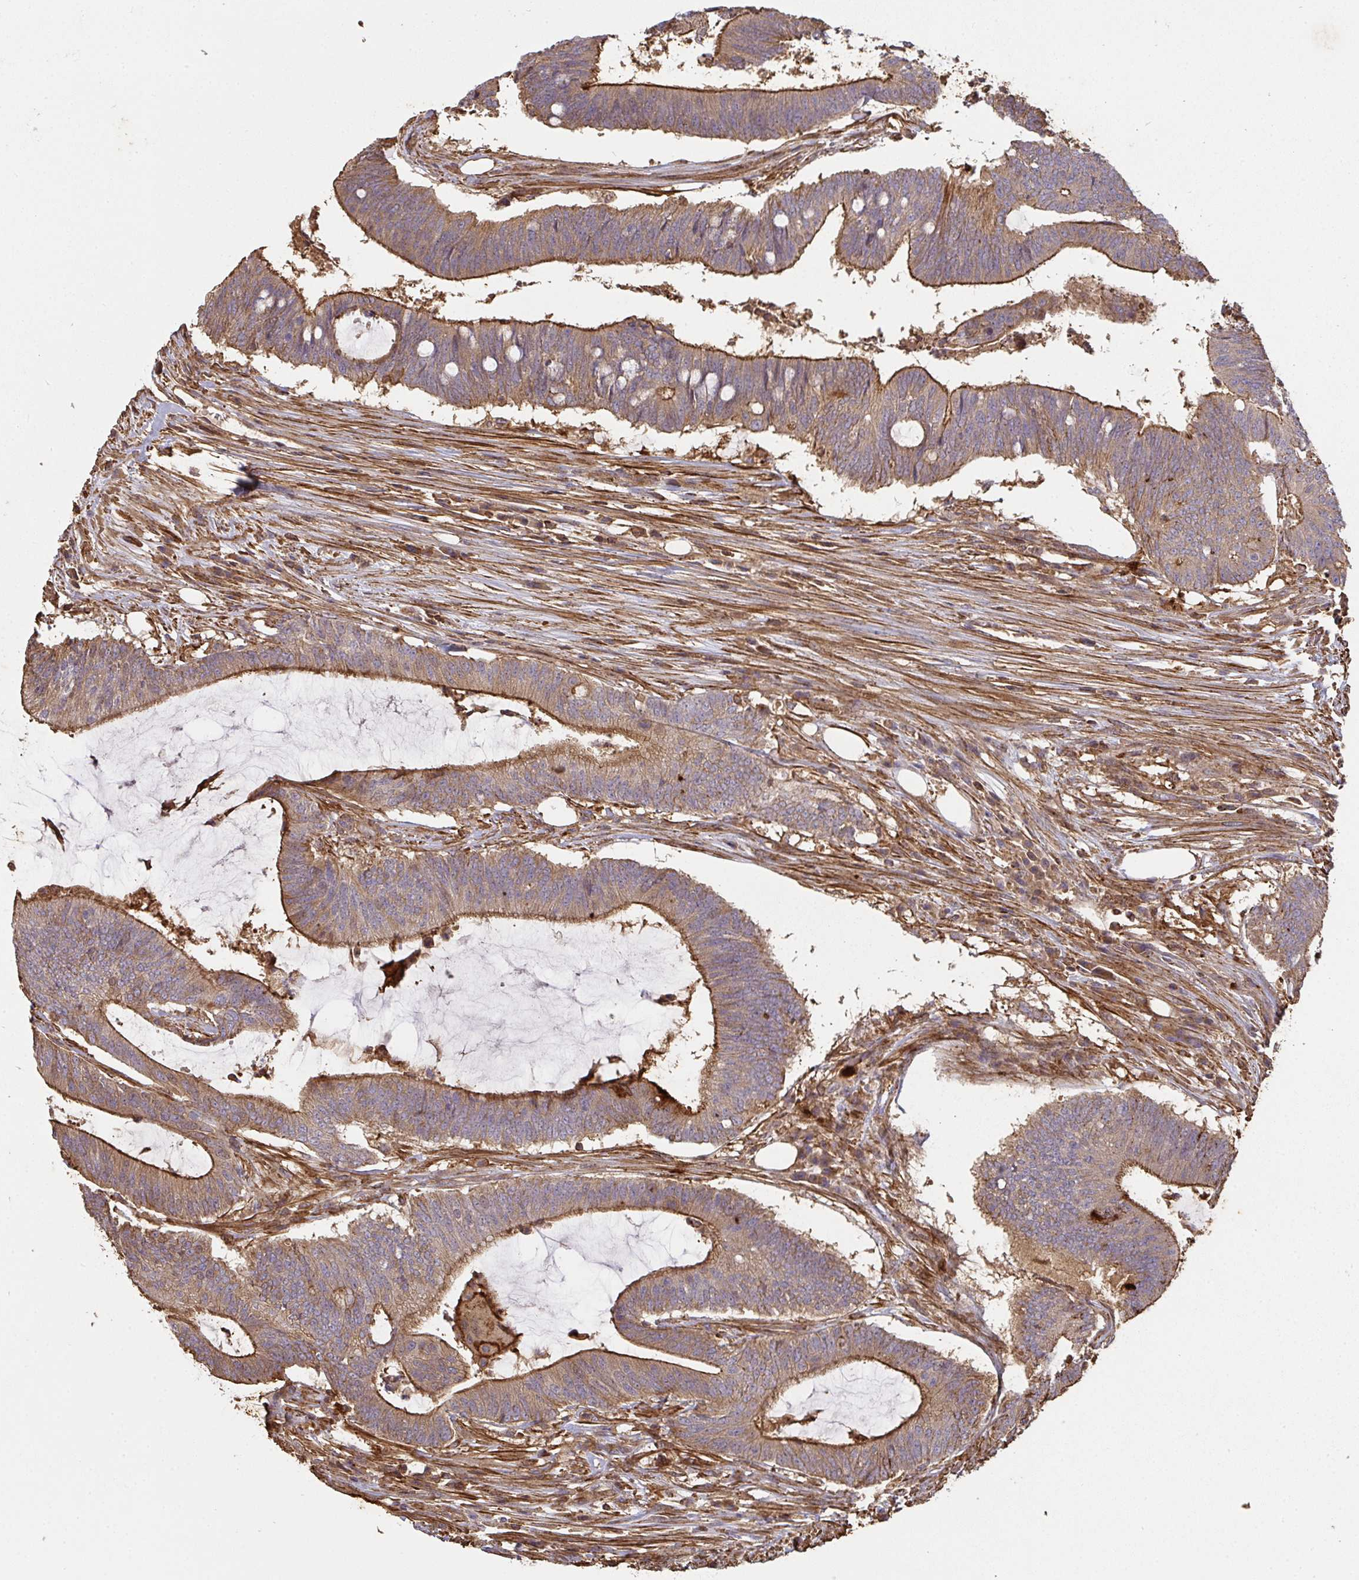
{"staining": {"intensity": "moderate", "quantity": ">75%", "location": "cytoplasmic/membranous"}, "tissue": "colorectal cancer", "cell_type": "Tumor cells", "image_type": "cancer", "snomed": [{"axis": "morphology", "description": "Adenocarcinoma, NOS"}, {"axis": "topography", "description": "Colon"}], "caption": "Immunohistochemical staining of human colorectal cancer shows moderate cytoplasmic/membranous protein expression in about >75% of tumor cells.", "gene": "TNMD", "patient": {"sex": "female", "age": 43}}